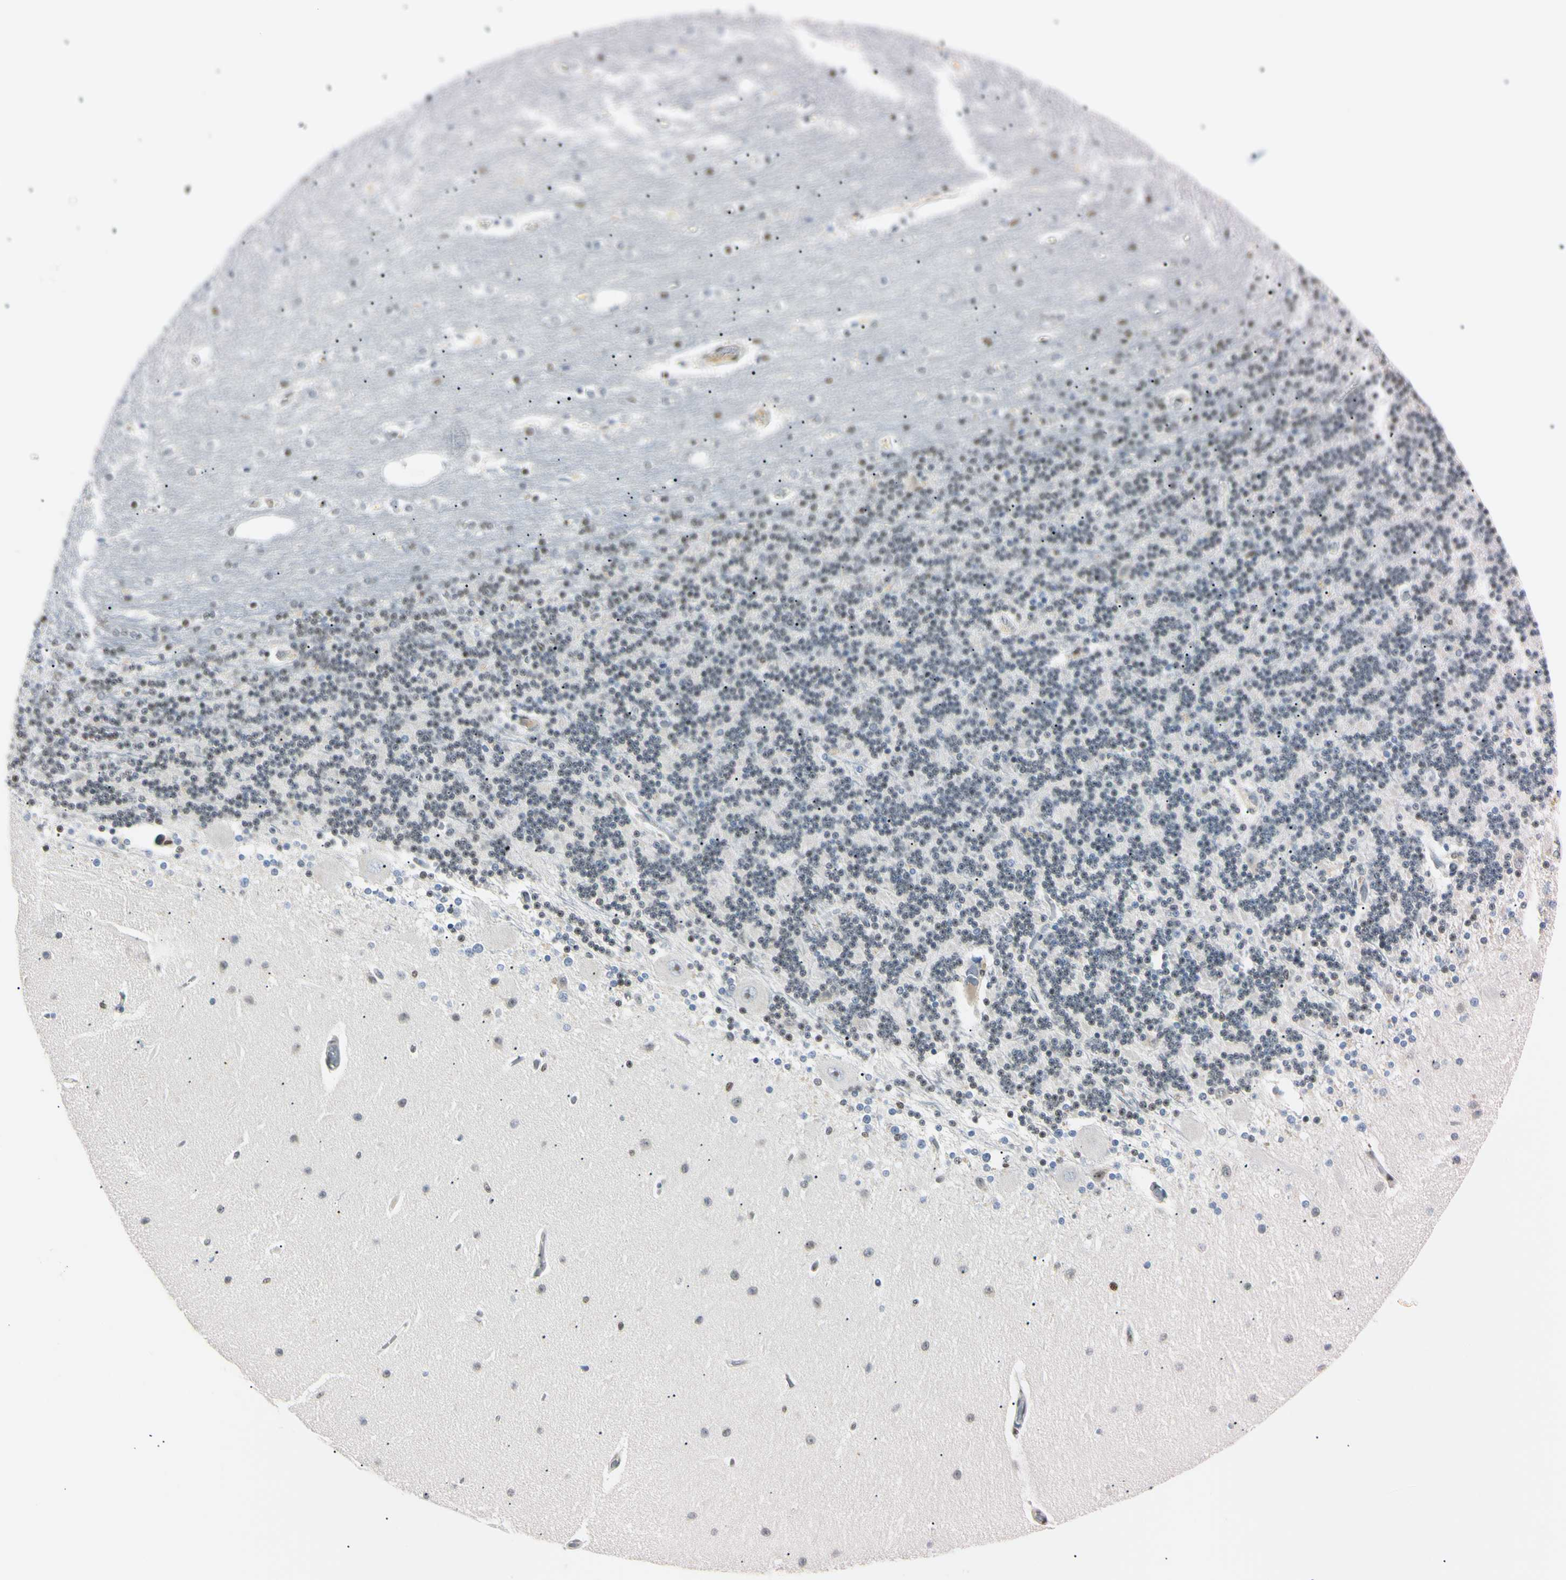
{"staining": {"intensity": "weak", "quantity": "25%-75%", "location": "nuclear"}, "tissue": "cerebellum", "cell_type": "Cells in granular layer", "image_type": "normal", "snomed": [{"axis": "morphology", "description": "Normal tissue, NOS"}, {"axis": "topography", "description": "Cerebellum"}], "caption": "IHC histopathology image of unremarkable cerebellum: human cerebellum stained using IHC shows low levels of weak protein expression localized specifically in the nuclear of cells in granular layer, appearing as a nuclear brown color.", "gene": "C1orf174", "patient": {"sex": "female", "age": 54}}